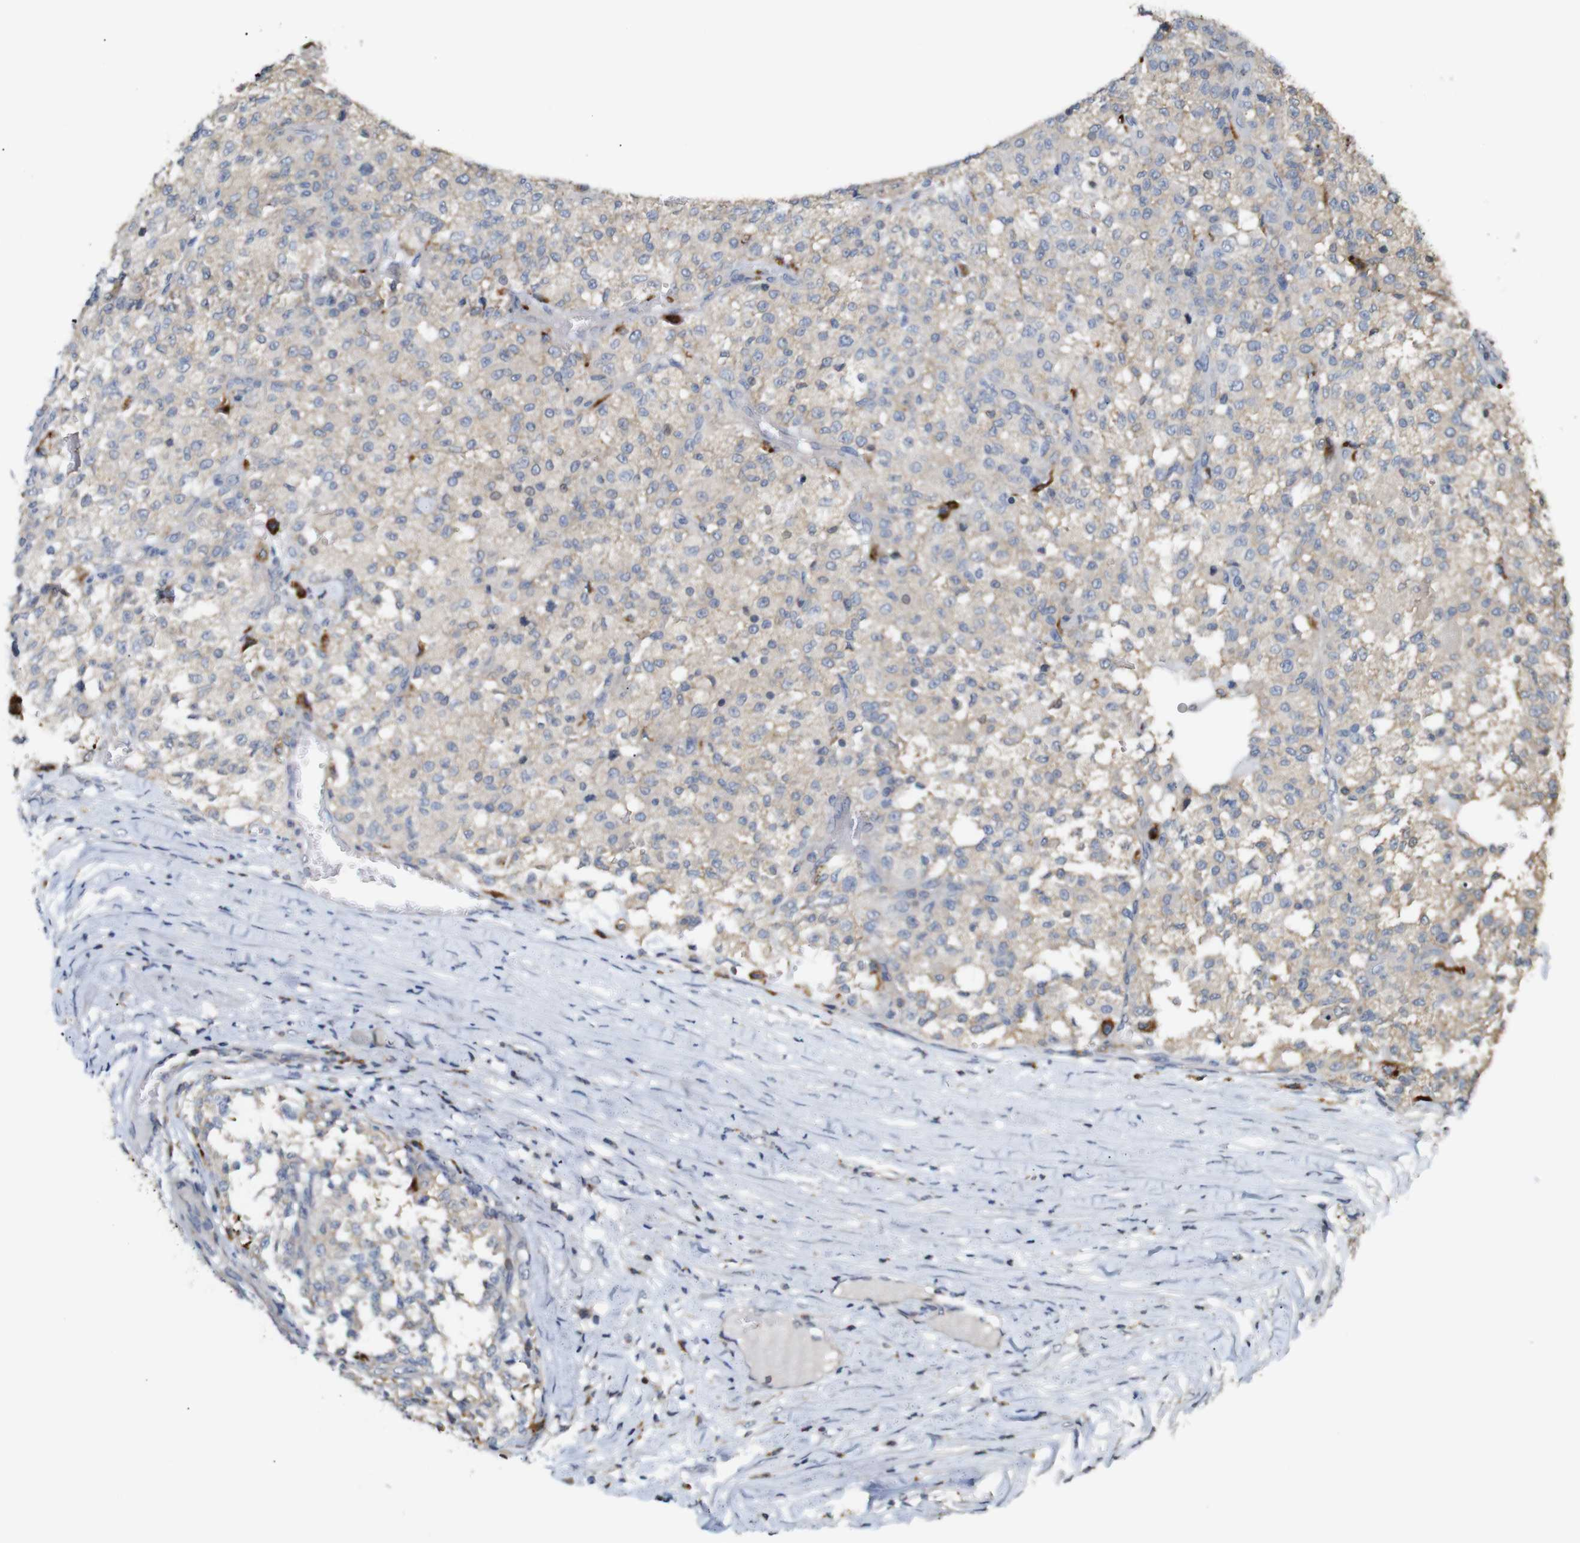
{"staining": {"intensity": "weak", "quantity": "<25%", "location": "cytoplasmic/membranous"}, "tissue": "testis cancer", "cell_type": "Tumor cells", "image_type": "cancer", "snomed": [{"axis": "morphology", "description": "Seminoma, NOS"}, {"axis": "topography", "description": "Testis"}], "caption": "This is an immunohistochemistry micrograph of testis seminoma. There is no staining in tumor cells.", "gene": "KSR1", "patient": {"sex": "male", "age": 59}}